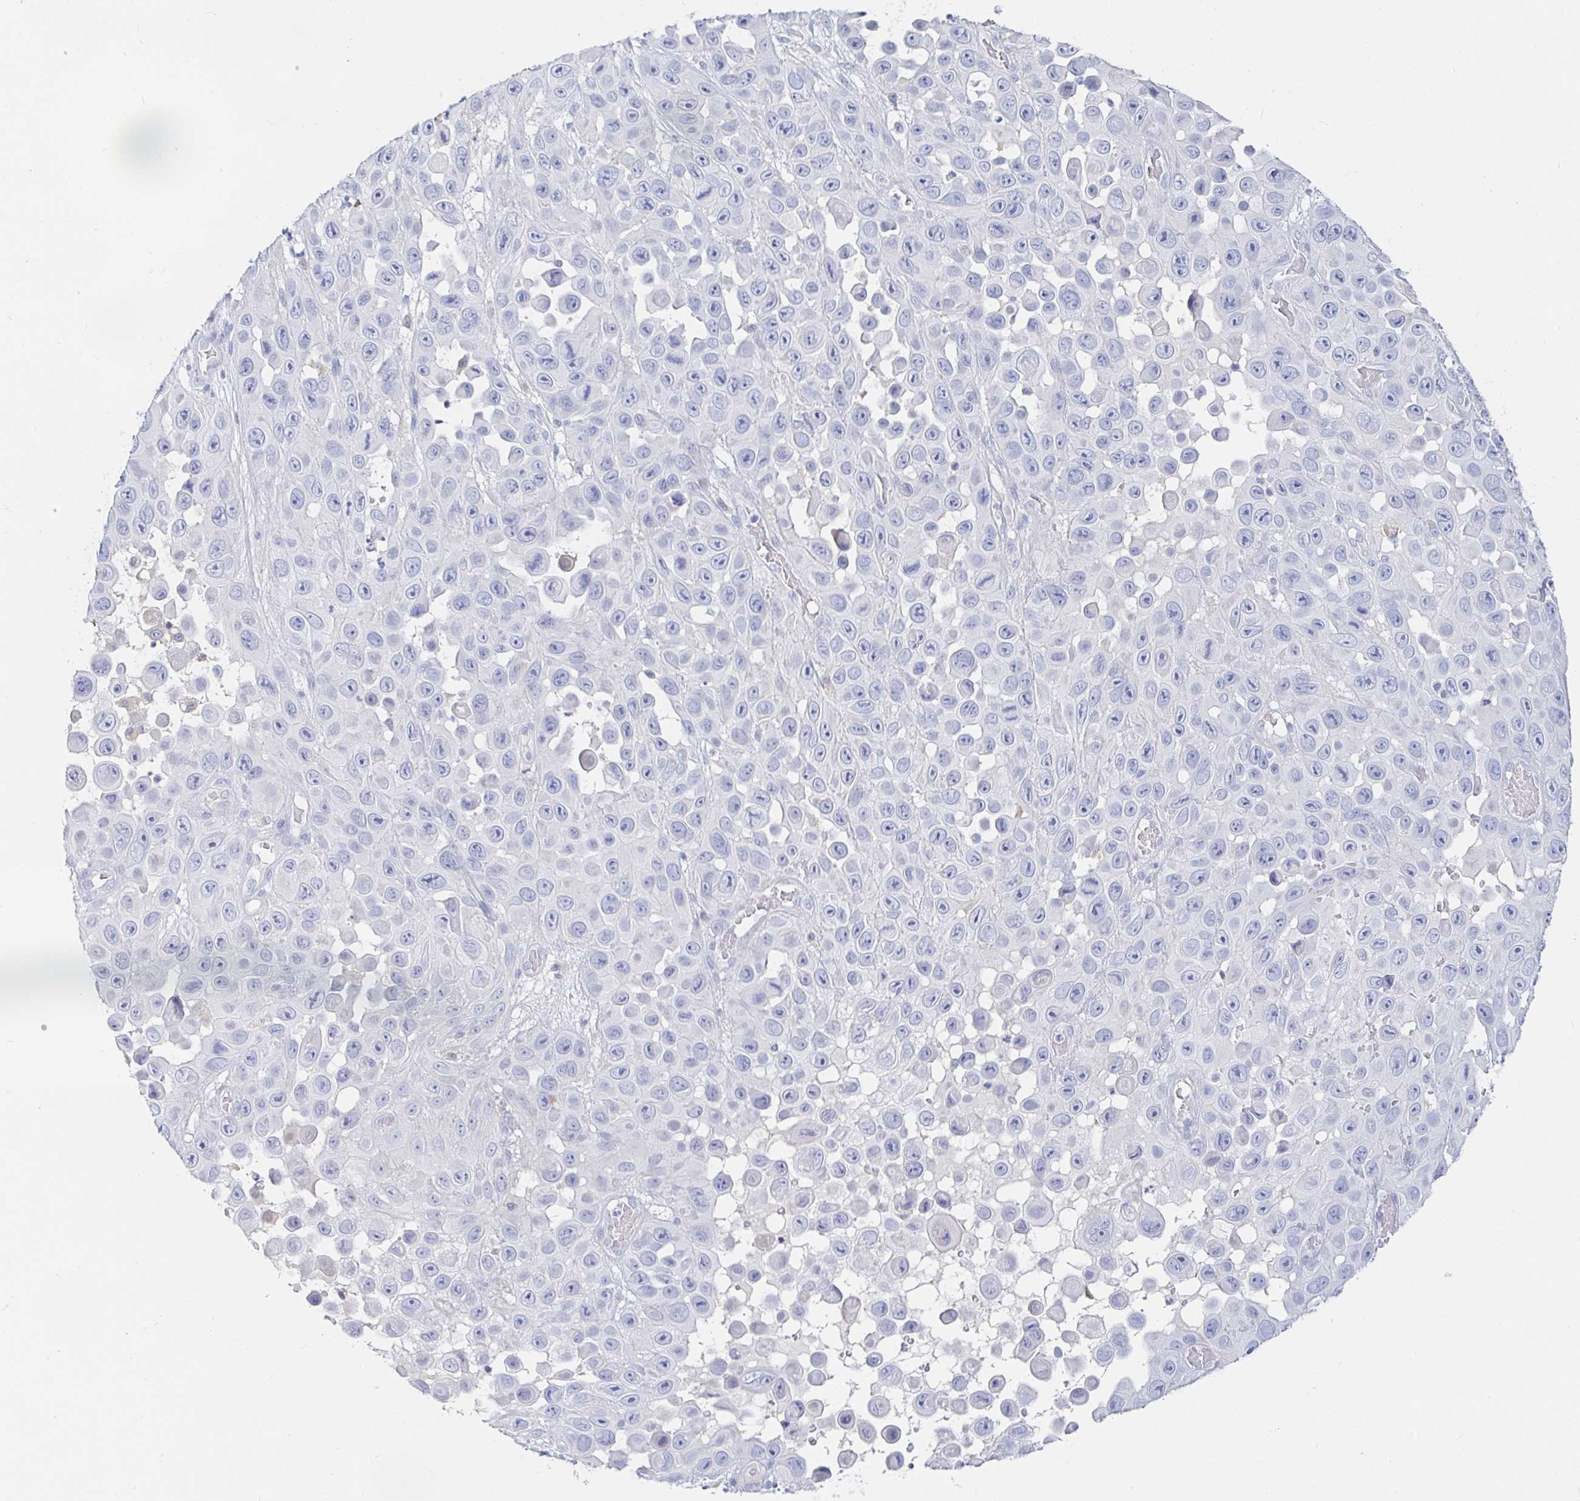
{"staining": {"intensity": "negative", "quantity": "none", "location": "none"}, "tissue": "skin cancer", "cell_type": "Tumor cells", "image_type": "cancer", "snomed": [{"axis": "morphology", "description": "Squamous cell carcinoma, NOS"}, {"axis": "topography", "description": "Skin"}], "caption": "This is an immunohistochemistry (IHC) micrograph of human skin squamous cell carcinoma. There is no positivity in tumor cells.", "gene": "PDE6B", "patient": {"sex": "male", "age": 81}}